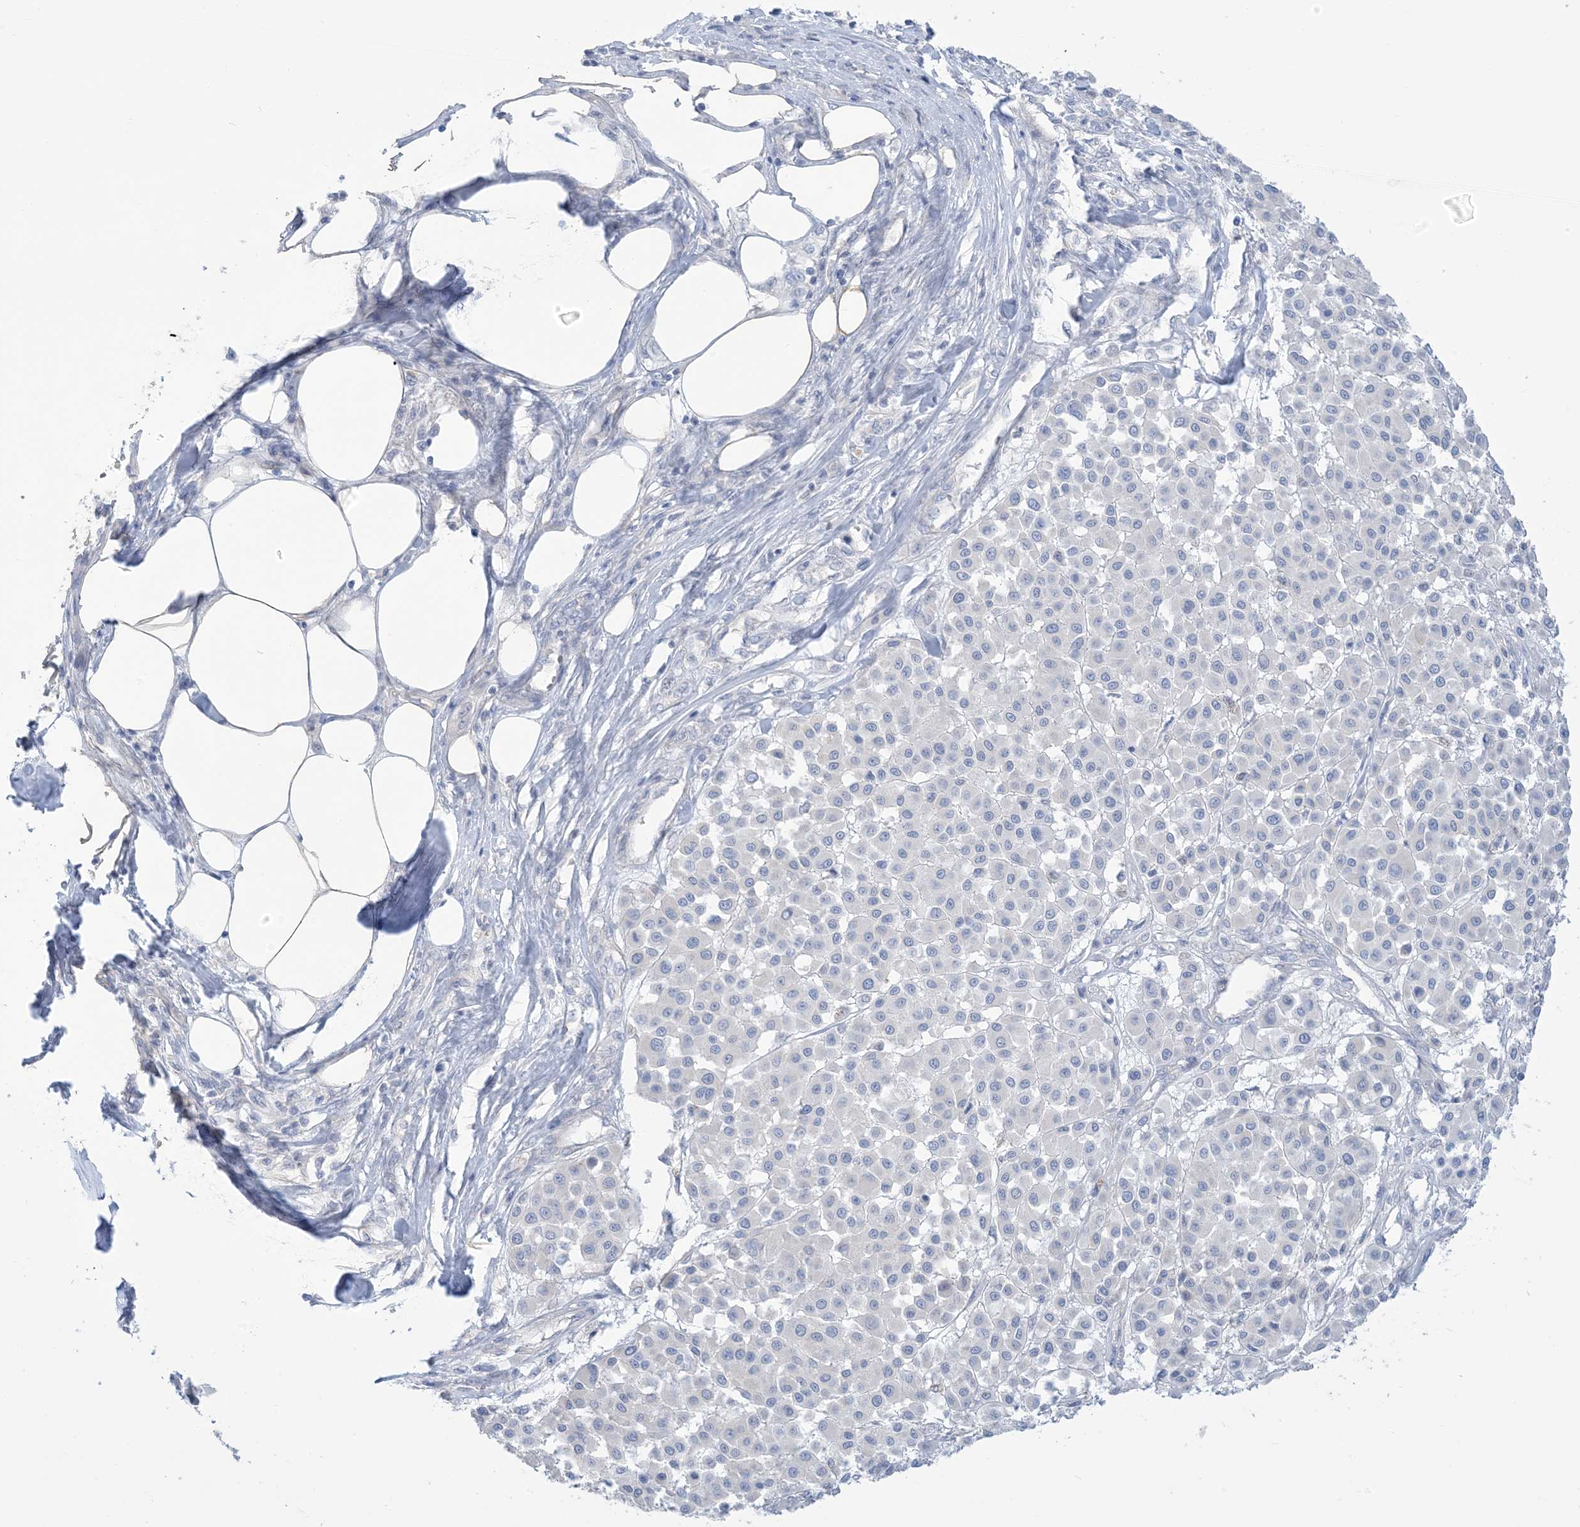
{"staining": {"intensity": "negative", "quantity": "none", "location": "none"}, "tissue": "melanoma", "cell_type": "Tumor cells", "image_type": "cancer", "snomed": [{"axis": "morphology", "description": "Malignant melanoma, Metastatic site"}, {"axis": "topography", "description": "Soft tissue"}], "caption": "Tumor cells are negative for protein expression in human malignant melanoma (metastatic site).", "gene": "MTHFD2L", "patient": {"sex": "male", "age": 41}}